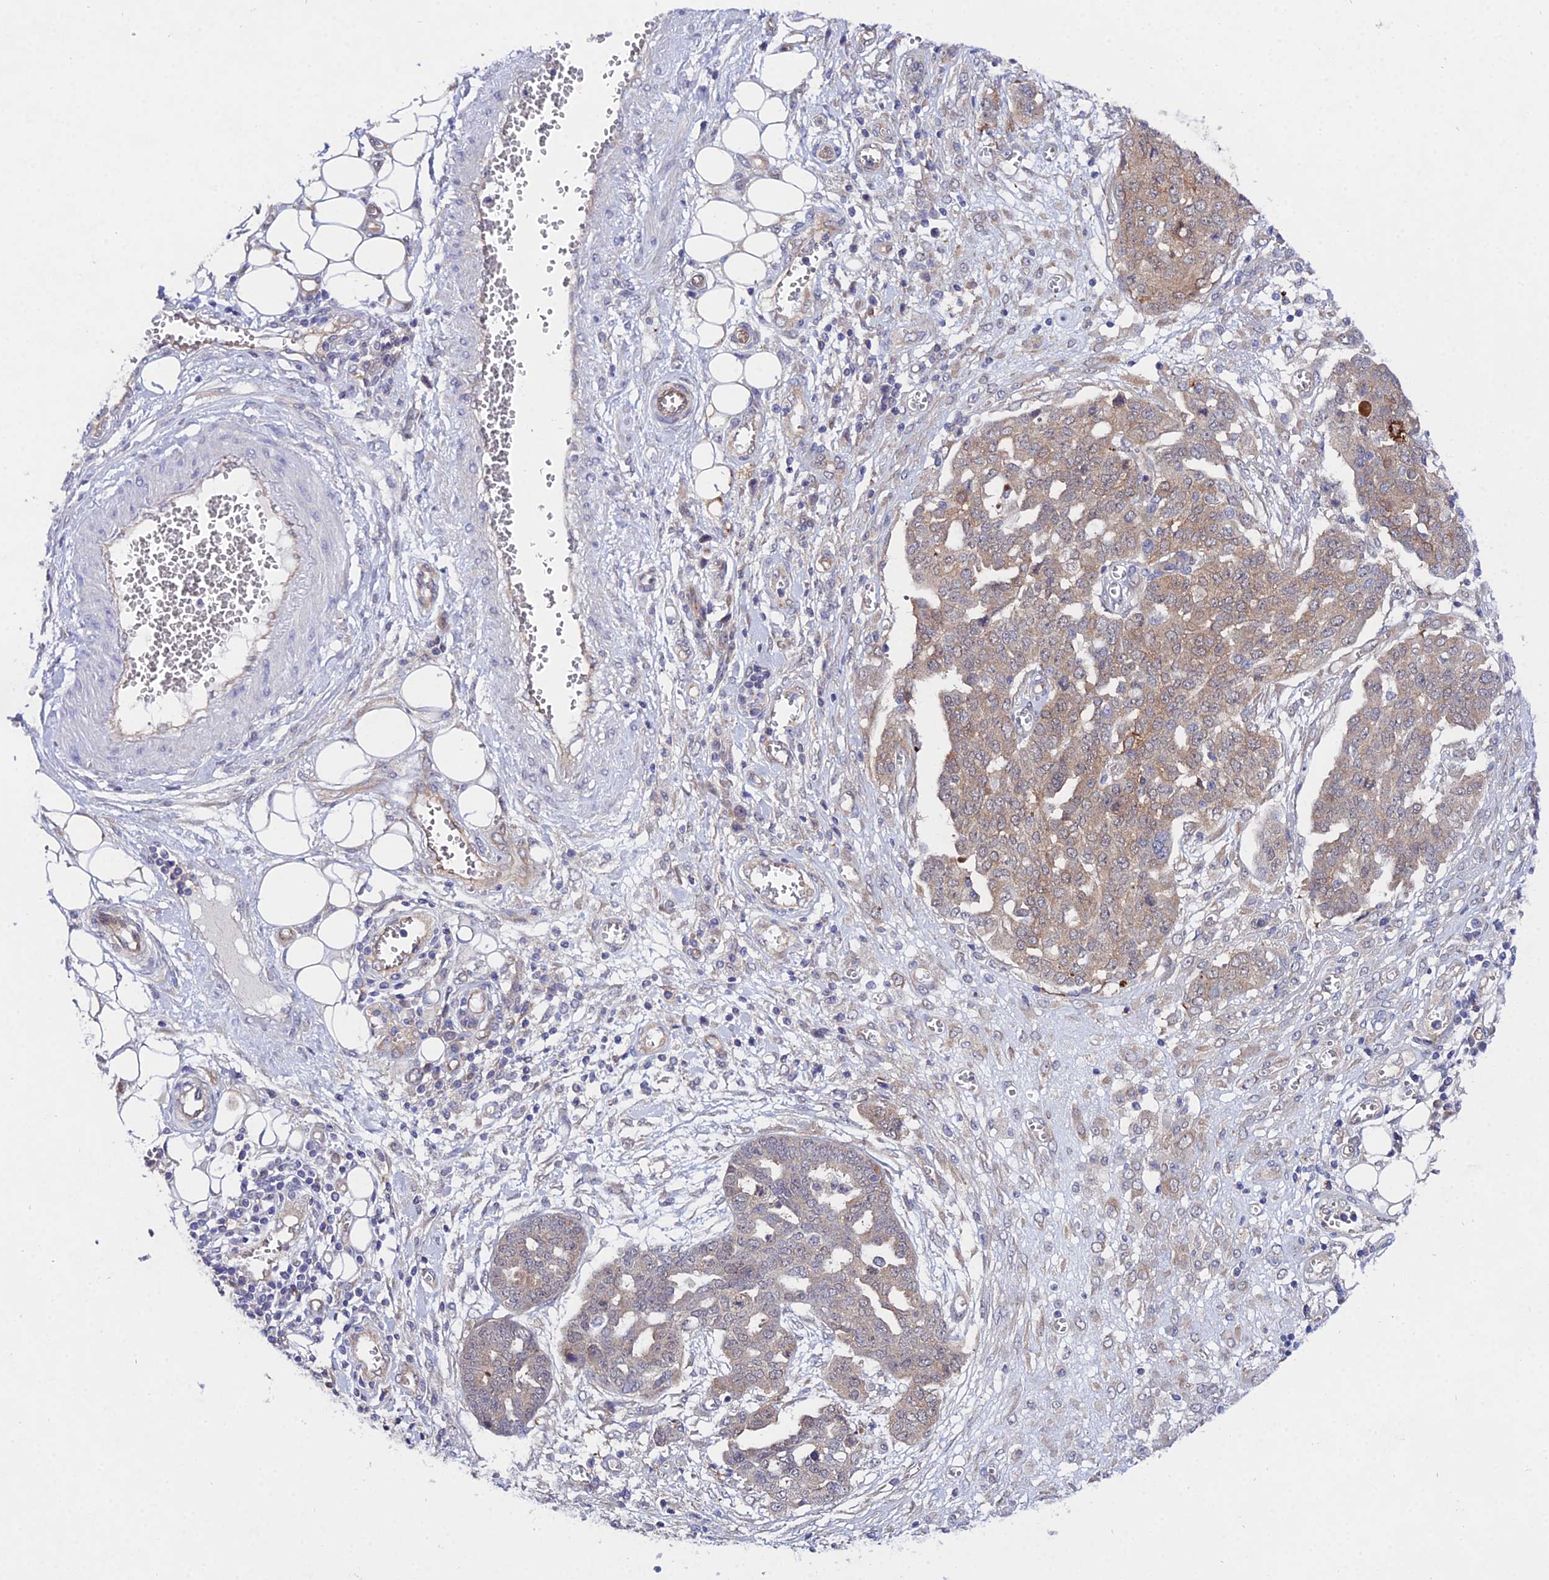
{"staining": {"intensity": "weak", "quantity": ">75%", "location": "cytoplasmic/membranous"}, "tissue": "ovarian cancer", "cell_type": "Tumor cells", "image_type": "cancer", "snomed": [{"axis": "morphology", "description": "Cystadenocarcinoma, serous, NOS"}, {"axis": "topography", "description": "Soft tissue"}, {"axis": "topography", "description": "Ovary"}], "caption": "Tumor cells exhibit low levels of weak cytoplasmic/membranous staining in about >75% of cells in human ovarian cancer (serous cystadenocarcinoma).", "gene": "PPP2R2C", "patient": {"sex": "female", "age": 57}}